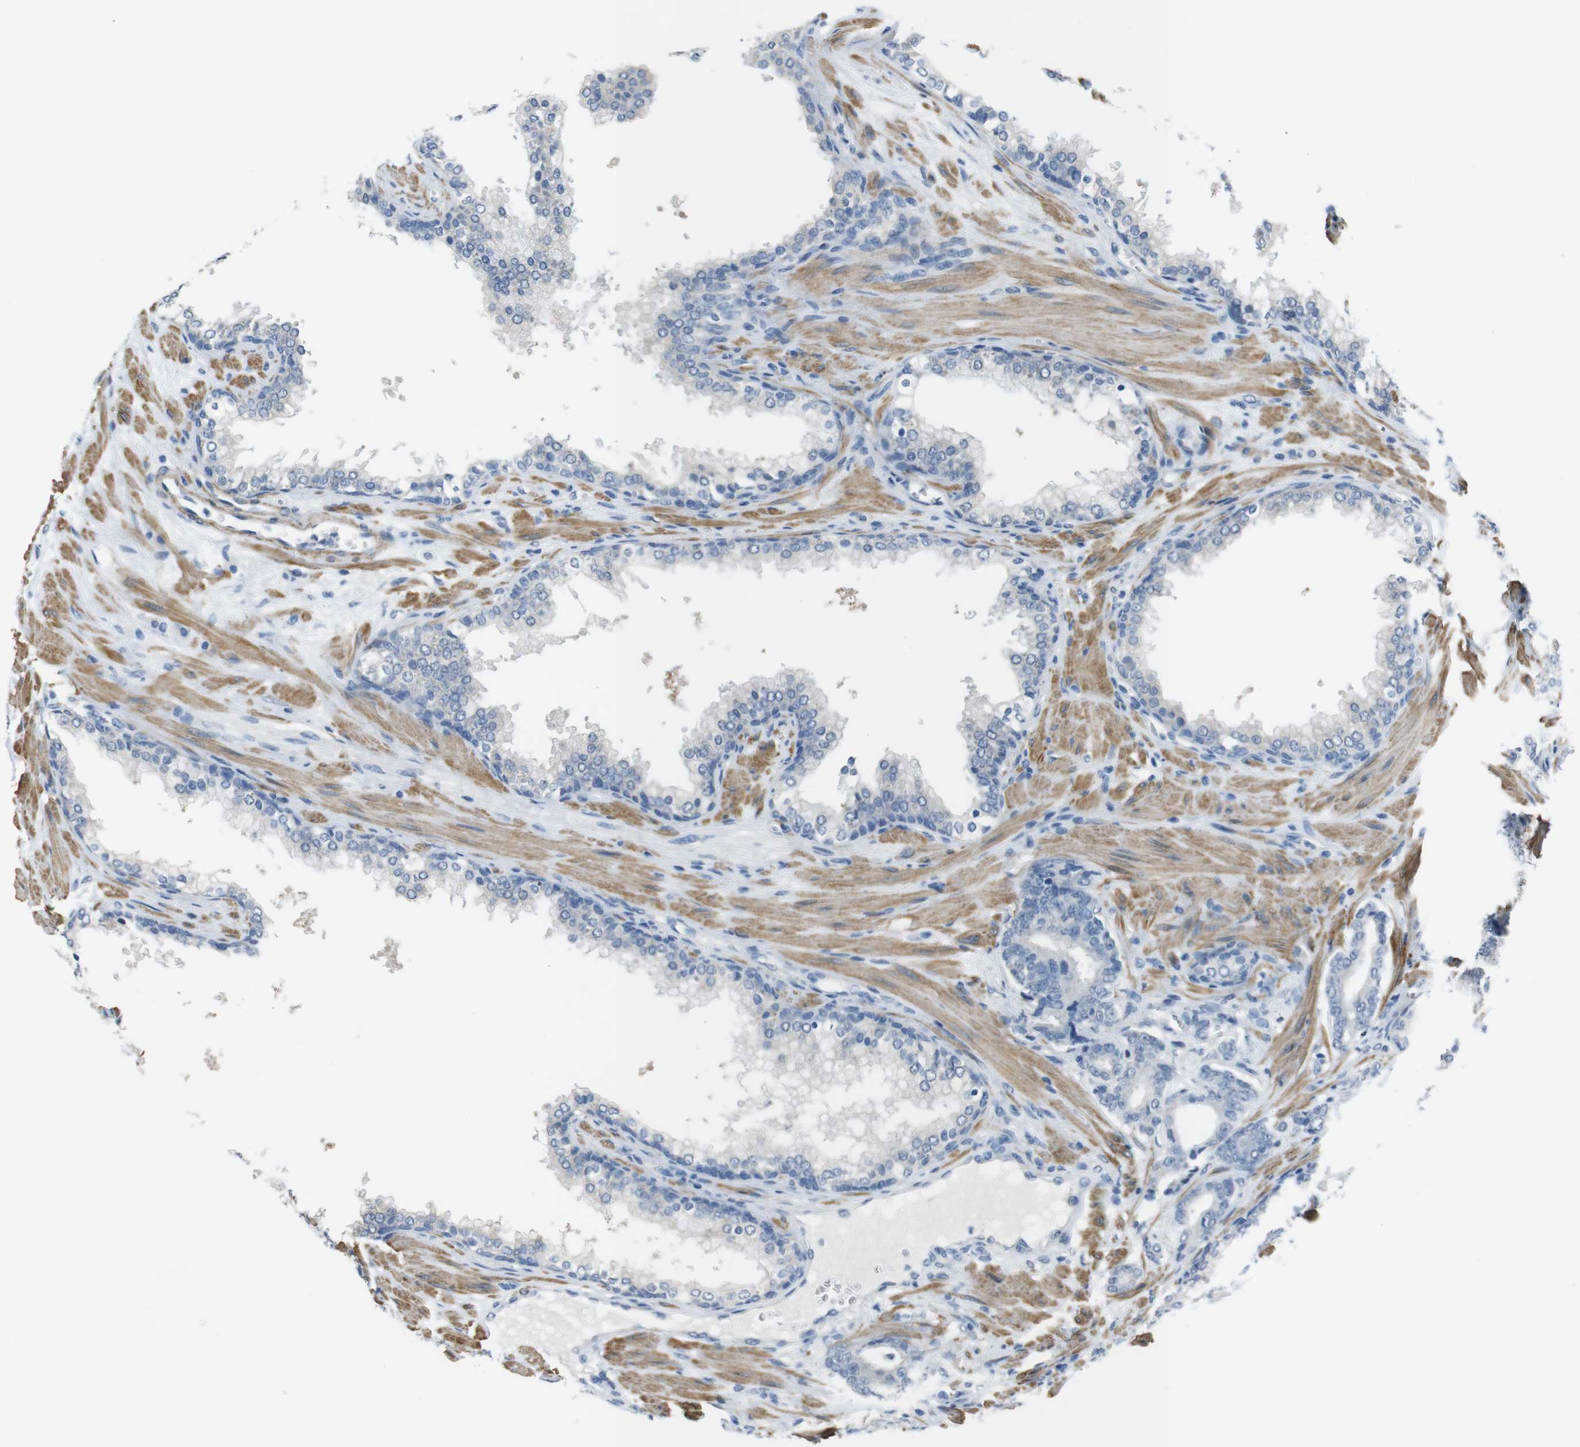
{"staining": {"intensity": "negative", "quantity": "none", "location": "none"}, "tissue": "prostate cancer", "cell_type": "Tumor cells", "image_type": "cancer", "snomed": [{"axis": "morphology", "description": "Adenocarcinoma, Low grade"}, {"axis": "topography", "description": "Prostate"}], "caption": "A high-resolution photomicrograph shows immunohistochemistry (IHC) staining of prostate cancer (adenocarcinoma (low-grade)), which exhibits no significant expression in tumor cells.", "gene": "HRH2", "patient": {"sex": "male", "age": 58}}